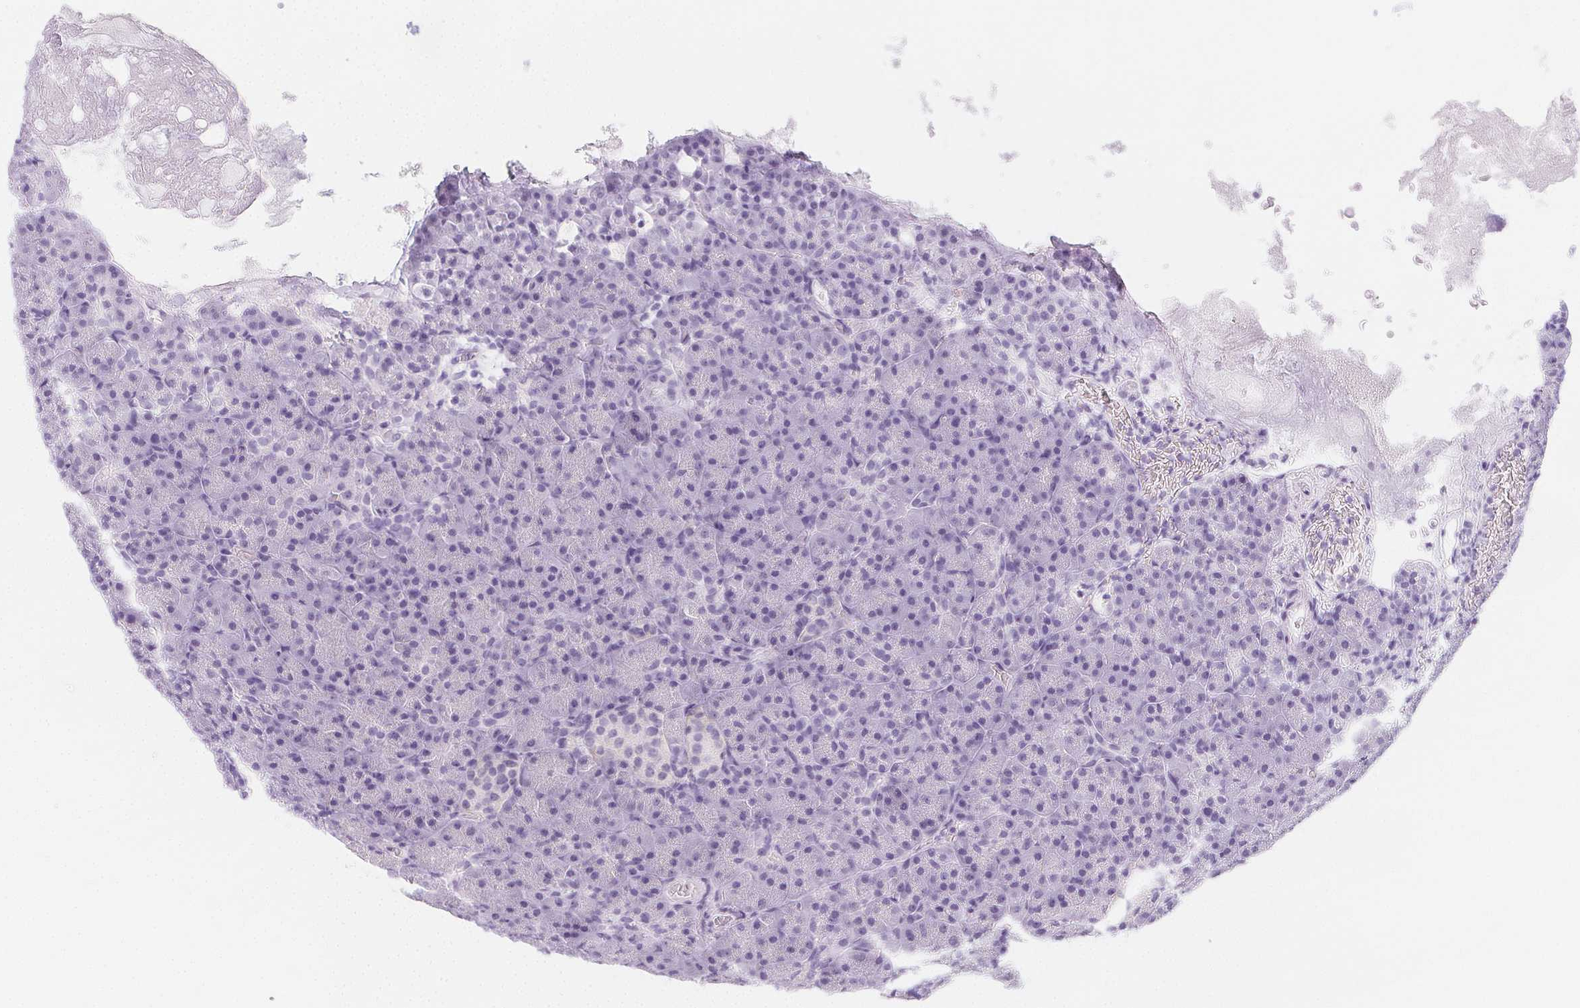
{"staining": {"intensity": "negative", "quantity": "none", "location": "none"}, "tissue": "pancreas", "cell_type": "Exocrine glandular cells", "image_type": "normal", "snomed": [{"axis": "morphology", "description": "Normal tissue, NOS"}, {"axis": "topography", "description": "Pancreas"}], "caption": "The histopathology image demonstrates no significant positivity in exocrine glandular cells of pancreas.", "gene": "ZBBX", "patient": {"sex": "female", "age": 74}}